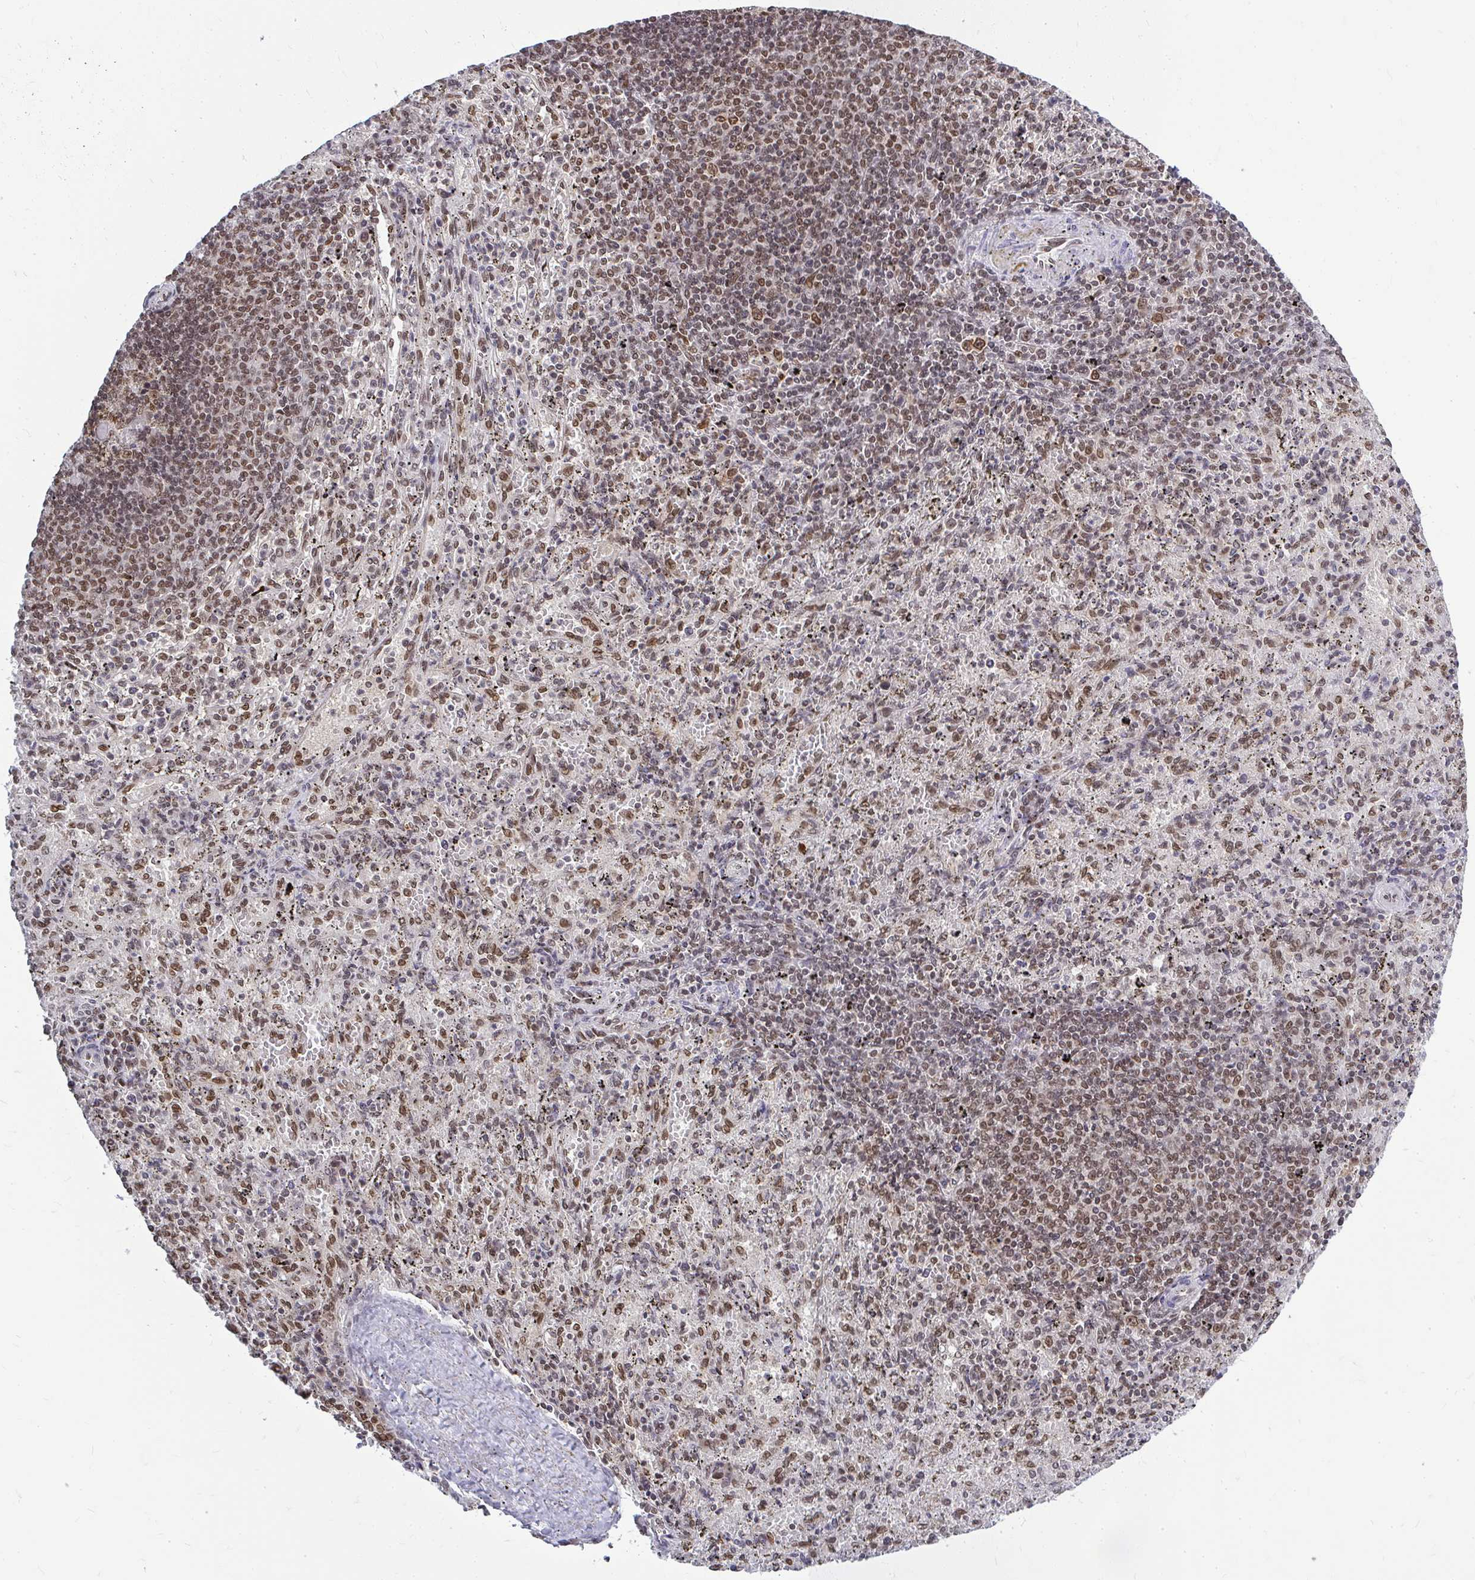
{"staining": {"intensity": "moderate", "quantity": "25%-75%", "location": "nuclear"}, "tissue": "spleen", "cell_type": "Cells in red pulp", "image_type": "normal", "snomed": [{"axis": "morphology", "description": "Normal tissue, NOS"}, {"axis": "topography", "description": "Spleen"}], "caption": "This histopathology image displays normal spleen stained with immunohistochemistry (IHC) to label a protein in brown. The nuclear of cells in red pulp show moderate positivity for the protein. Nuclei are counter-stained blue.", "gene": "XPO1", "patient": {"sex": "male", "age": 57}}